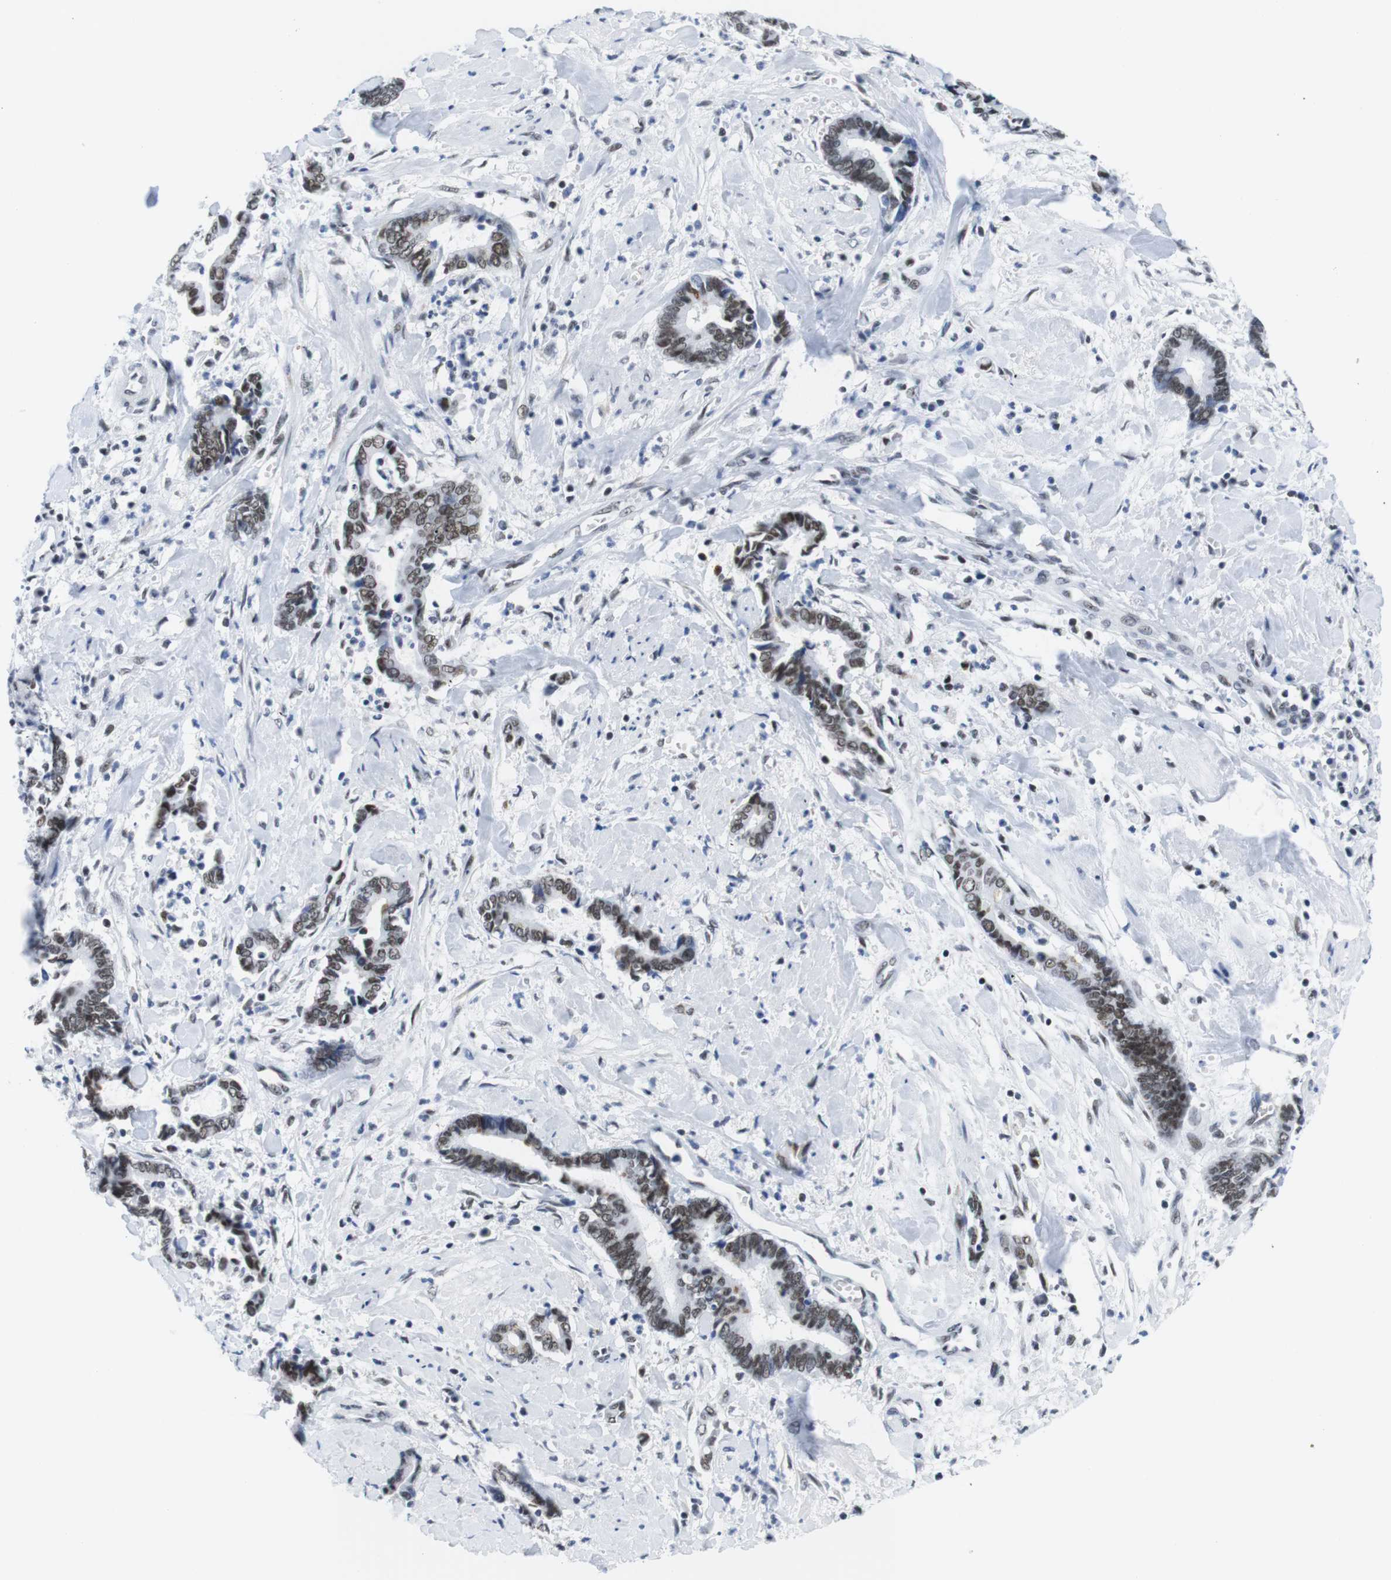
{"staining": {"intensity": "moderate", "quantity": ">75%", "location": "nuclear"}, "tissue": "cervical cancer", "cell_type": "Tumor cells", "image_type": "cancer", "snomed": [{"axis": "morphology", "description": "Adenocarcinoma, NOS"}, {"axis": "topography", "description": "Cervix"}], "caption": "This is a histology image of IHC staining of cervical cancer, which shows moderate positivity in the nuclear of tumor cells.", "gene": "IFI16", "patient": {"sex": "female", "age": 44}}